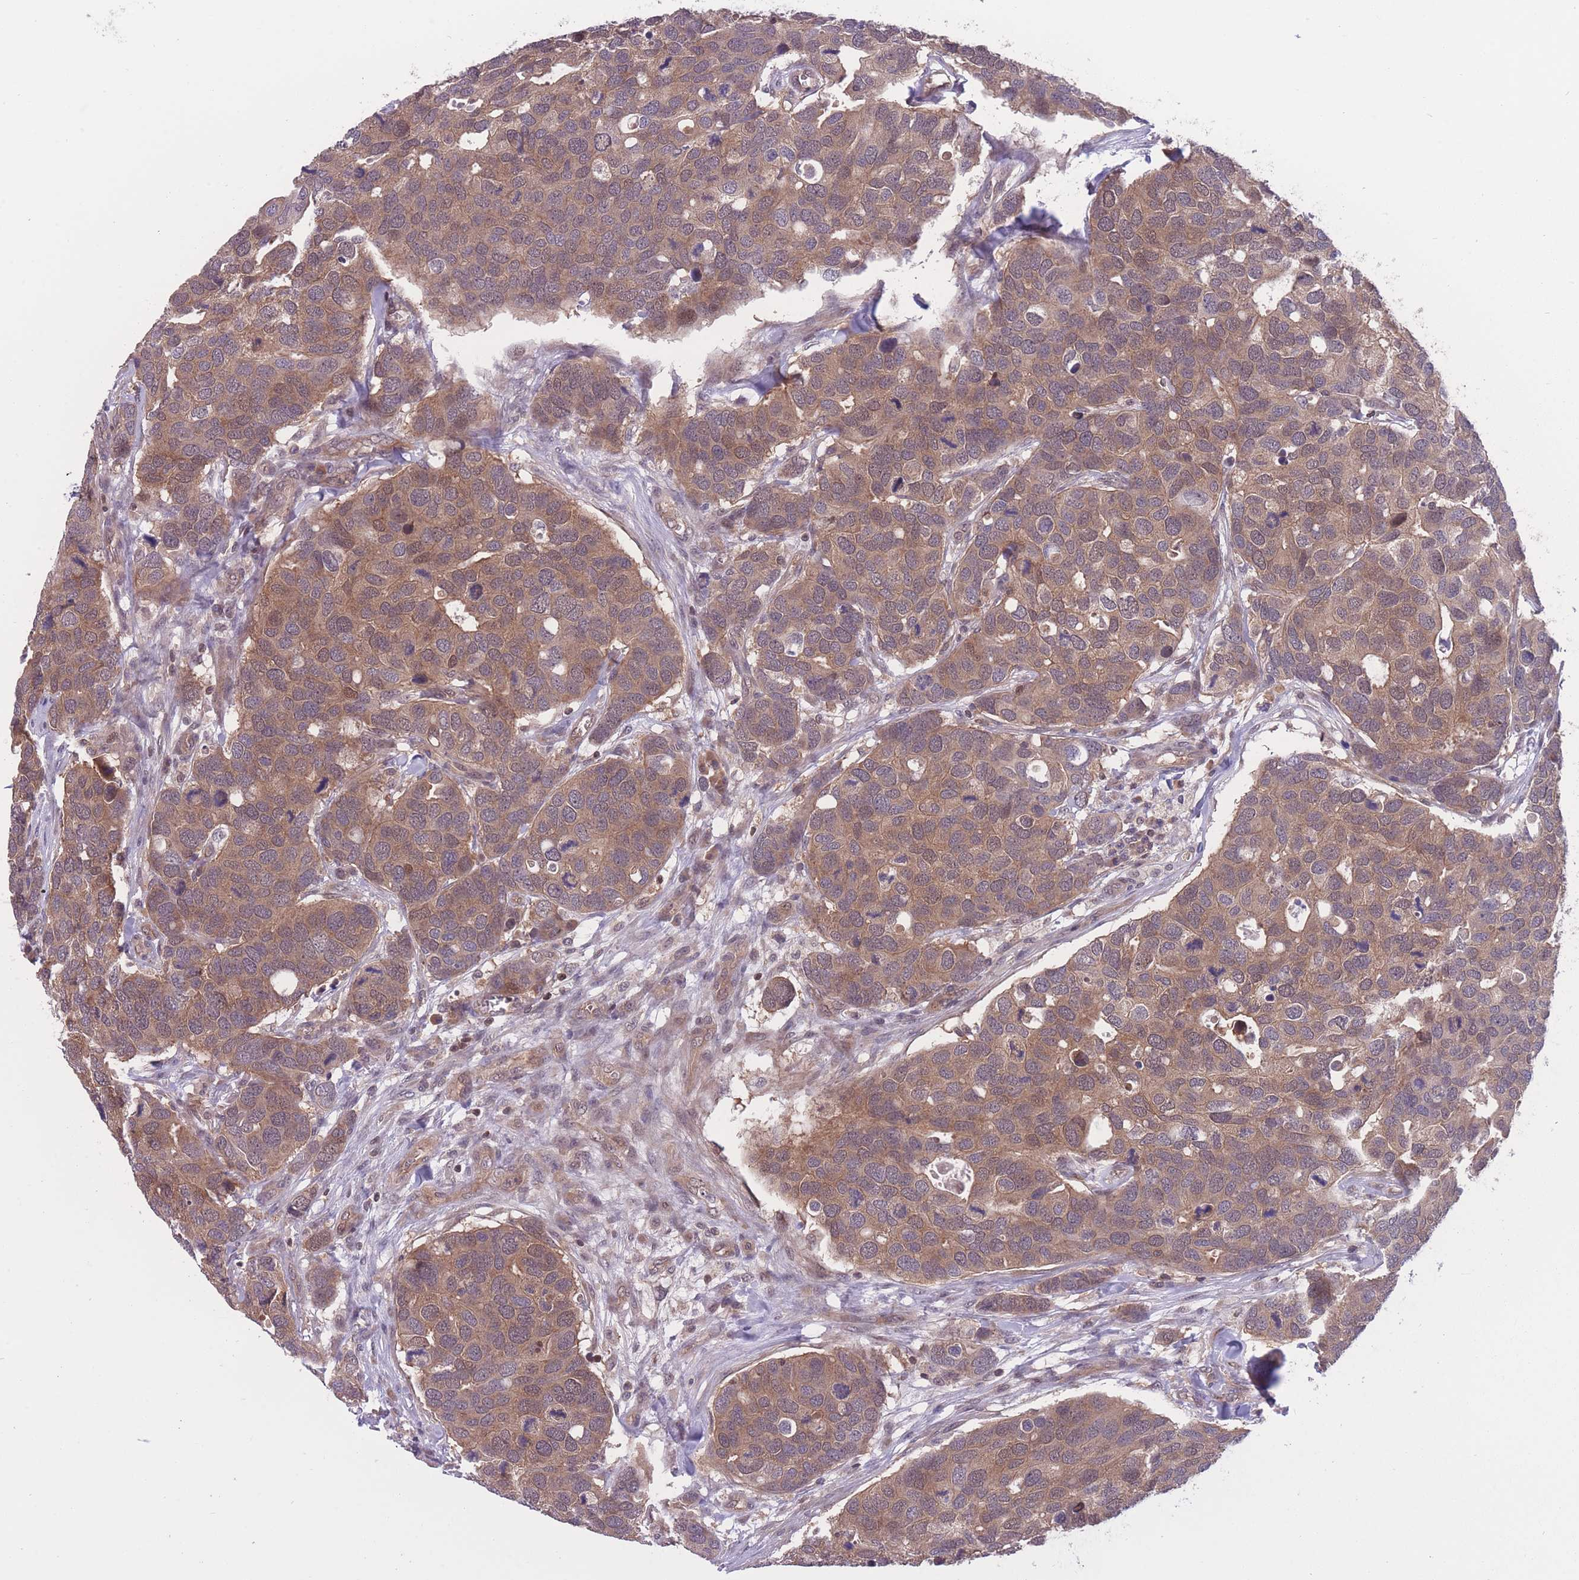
{"staining": {"intensity": "moderate", "quantity": ">75%", "location": "cytoplasmic/membranous"}, "tissue": "breast cancer", "cell_type": "Tumor cells", "image_type": "cancer", "snomed": [{"axis": "morphology", "description": "Duct carcinoma"}, {"axis": "topography", "description": "Breast"}], "caption": "Protein expression analysis of human breast invasive ductal carcinoma reveals moderate cytoplasmic/membranous expression in about >75% of tumor cells. (Stains: DAB (3,3'-diaminobenzidine) in brown, nuclei in blue, Microscopy: brightfield microscopy at high magnification).", "gene": "UBE2N", "patient": {"sex": "female", "age": 83}}